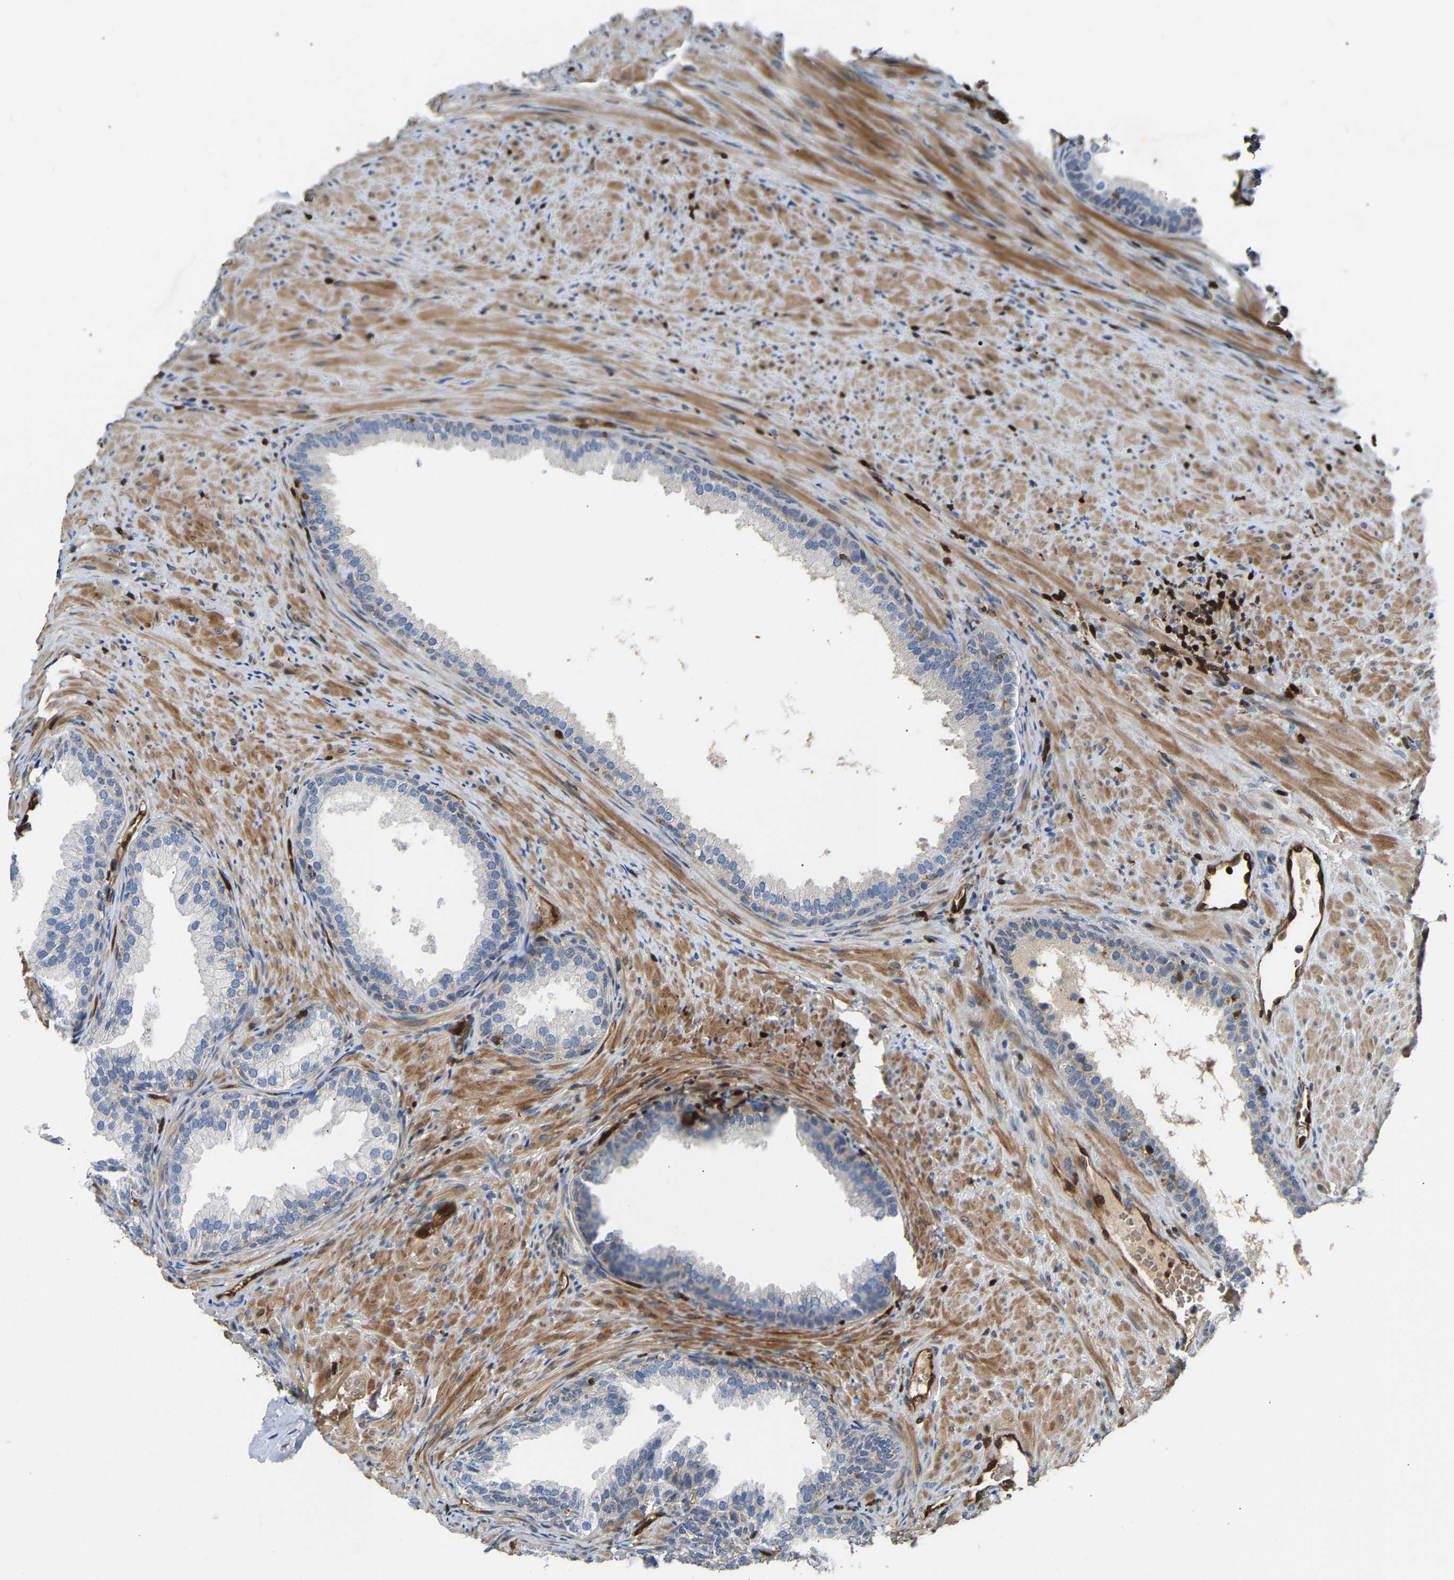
{"staining": {"intensity": "negative", "quantity": "none", "location": "none"}, "tissue": "prostate", "cell_type": "Glandular cells", "image_type": "normal", "snomed": [{"axis": "morphology", "description": "Normal tissue, NOS"}, {"axis": "topography", "description": "Prostate"}], "caption": "DAB (3,3'-diaminobenzidine) immunohistochemical staining of normal prostate displays no significant expression in glandular cells. (Stains: DAB IHC with hematoxylin counter stain, Microscopy: brightfield microscopy at high magnification).", "gene": "GIMAP7", "patient": {"sex": "male", "age": 76}}